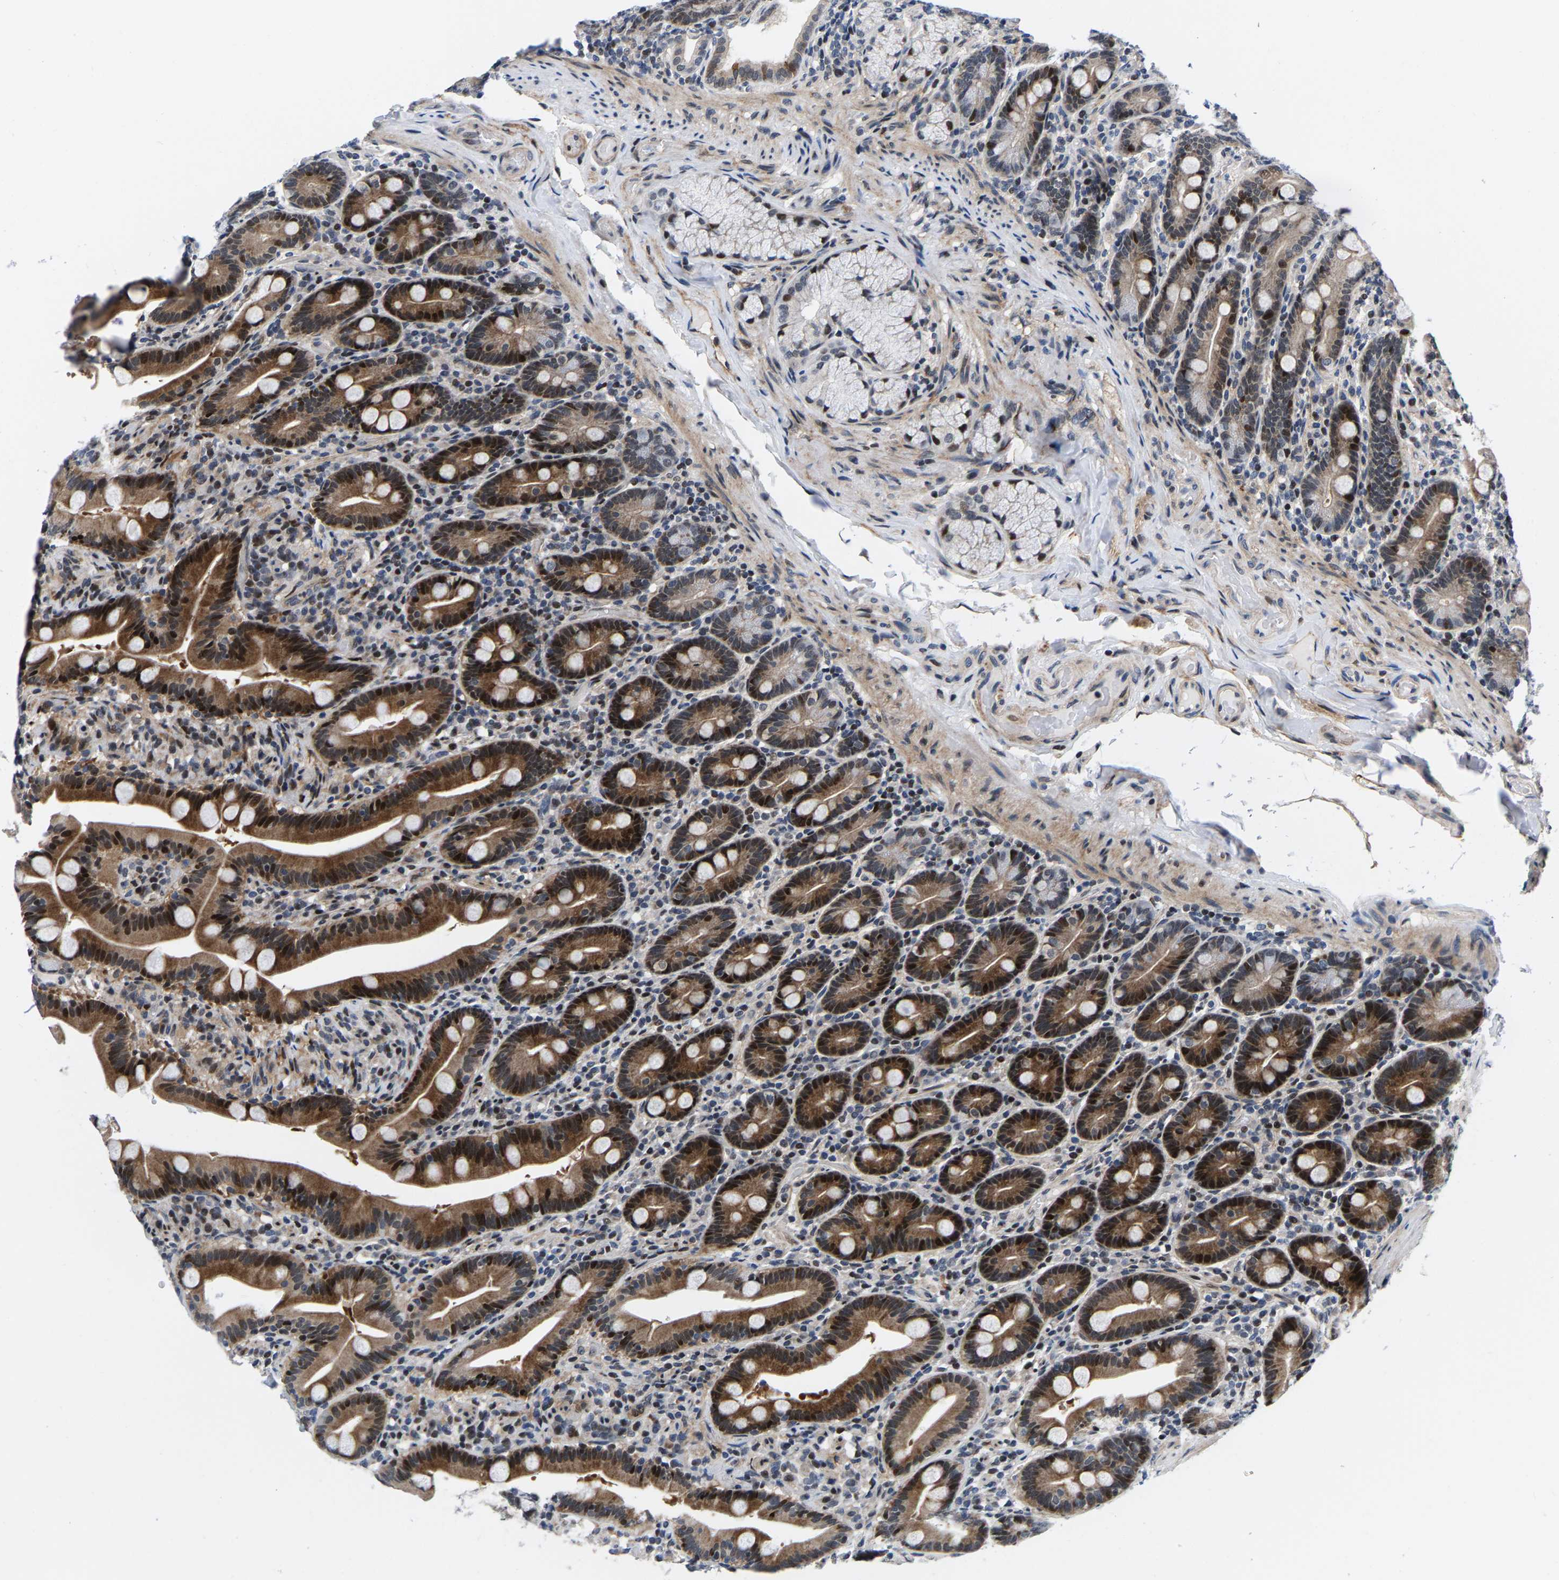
{"staining": {"intensity": "strong", "quantity": ">75%", "location": "cytoplasmic/membranous,nuclear"}, "tissue": "duodenum", "cell_type": "Glandular cells", "image_type": "normal", "snomed": [{"axis": "morphology", "description": "Normal tissue, NOS"}, {"axis": "topography", "description": "Duodenum"}], "caption": "IHC (DAB) staining of benign duodenum reveals strong cytoplasmic/membranous,nuclear protein staining in approximately >75% of glandular cells.", "gene": "GTPBP10", "patient": {"sex": "male", "age": 54}}